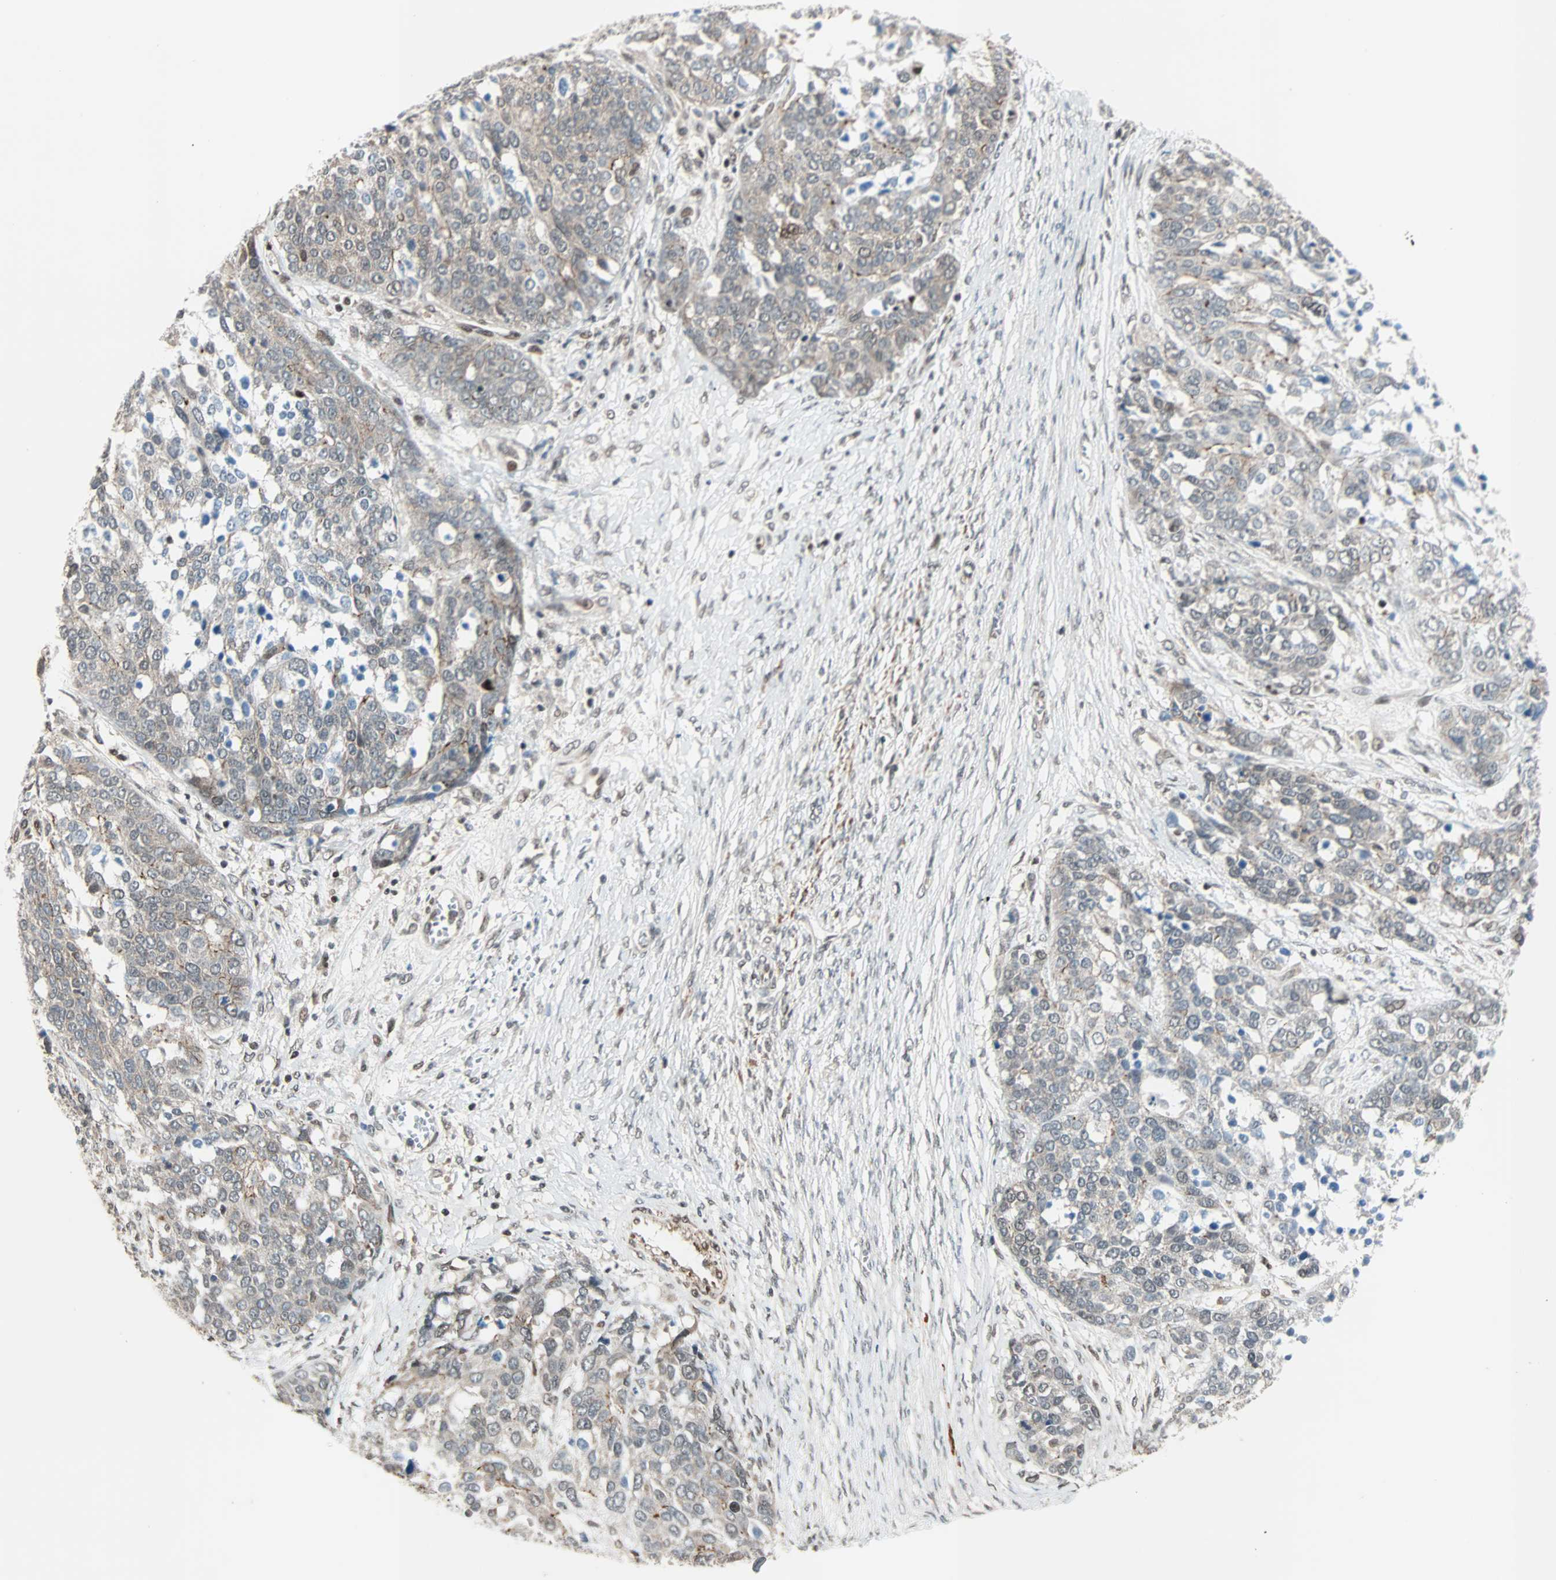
{"staining": {"intensity": "weak", "quantity": "25%-75%", "location": "cytoplasmic/membranous"}, "tissue": "ovarian cancer", "cell_type": "Tumor cells", "image_type": "cancer", "snomed": [{"axis": "morphology", "description": "Cystadenocarcinoma, serous, NOS"}, {"axis": "topography", "description": "Ovary"}], "caption": "Weak cytoplasmic/membranous protein staining is identified in about 25%-75% of tumor cells in serous cystadenocarcinoma (ovarian).", "gene": "CBX4", "patient": {"sex": "female", "age": 44}}